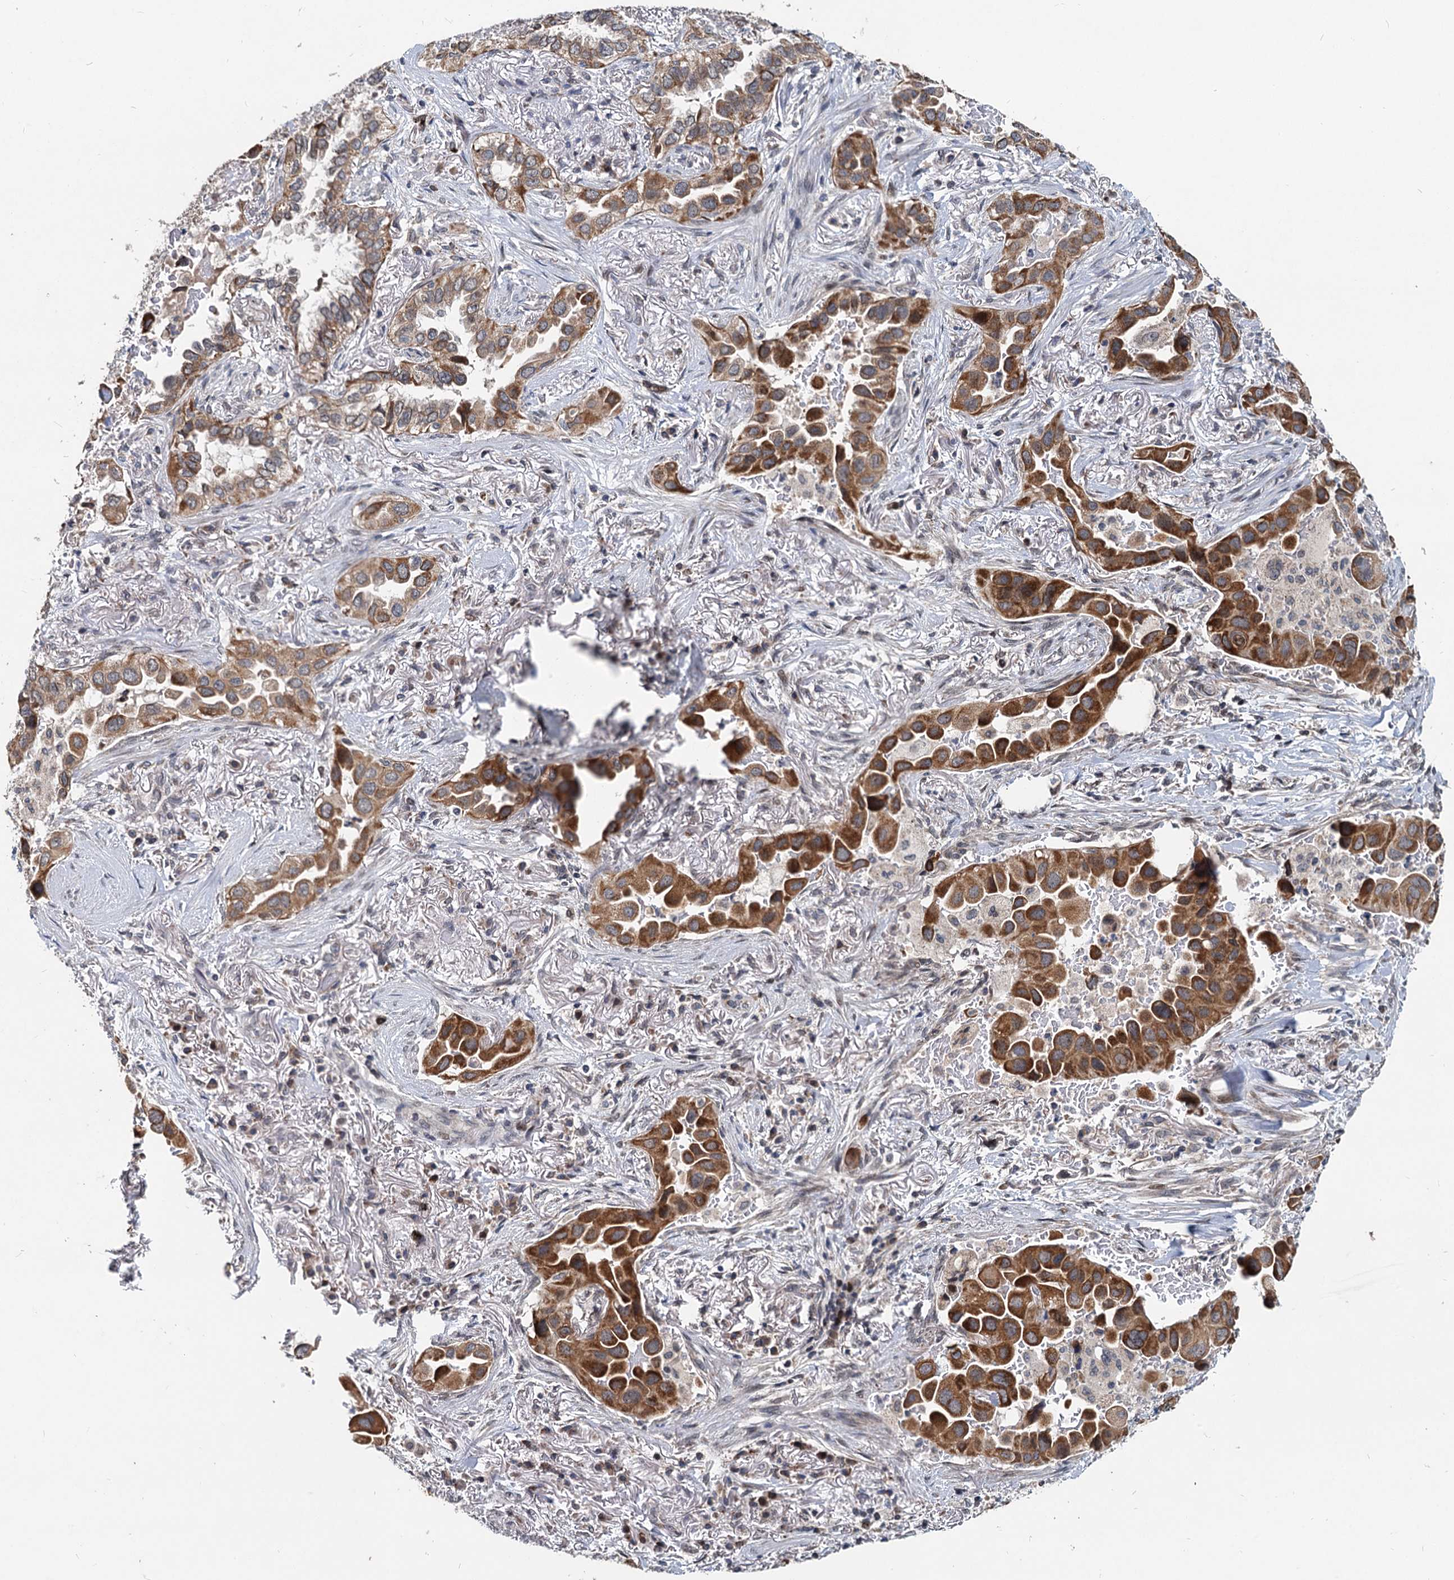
{"staining": {"intensity": "moderate", "quantity": ">75%", "location": "cytoplasmic/membranous"}, "tissue": "lung cancer", "cell_type": "Tumor cells", "image_type": "cancer", "snomed": [{"axis": "morphology", "description": "Adenocarcinoma, NOS"}, {"axis": "topography", "description": "Lung"}], "caption": "DAB immunohistochemical staining of lung cancer reveals moderate cytoplasmic/membranous protein staining in about >75% of tumor cells. (Brightfield microscopy of DAB IHC at high magnification).", "gene": "RITA1", "patient": {"sex": "female", "age": 76}}